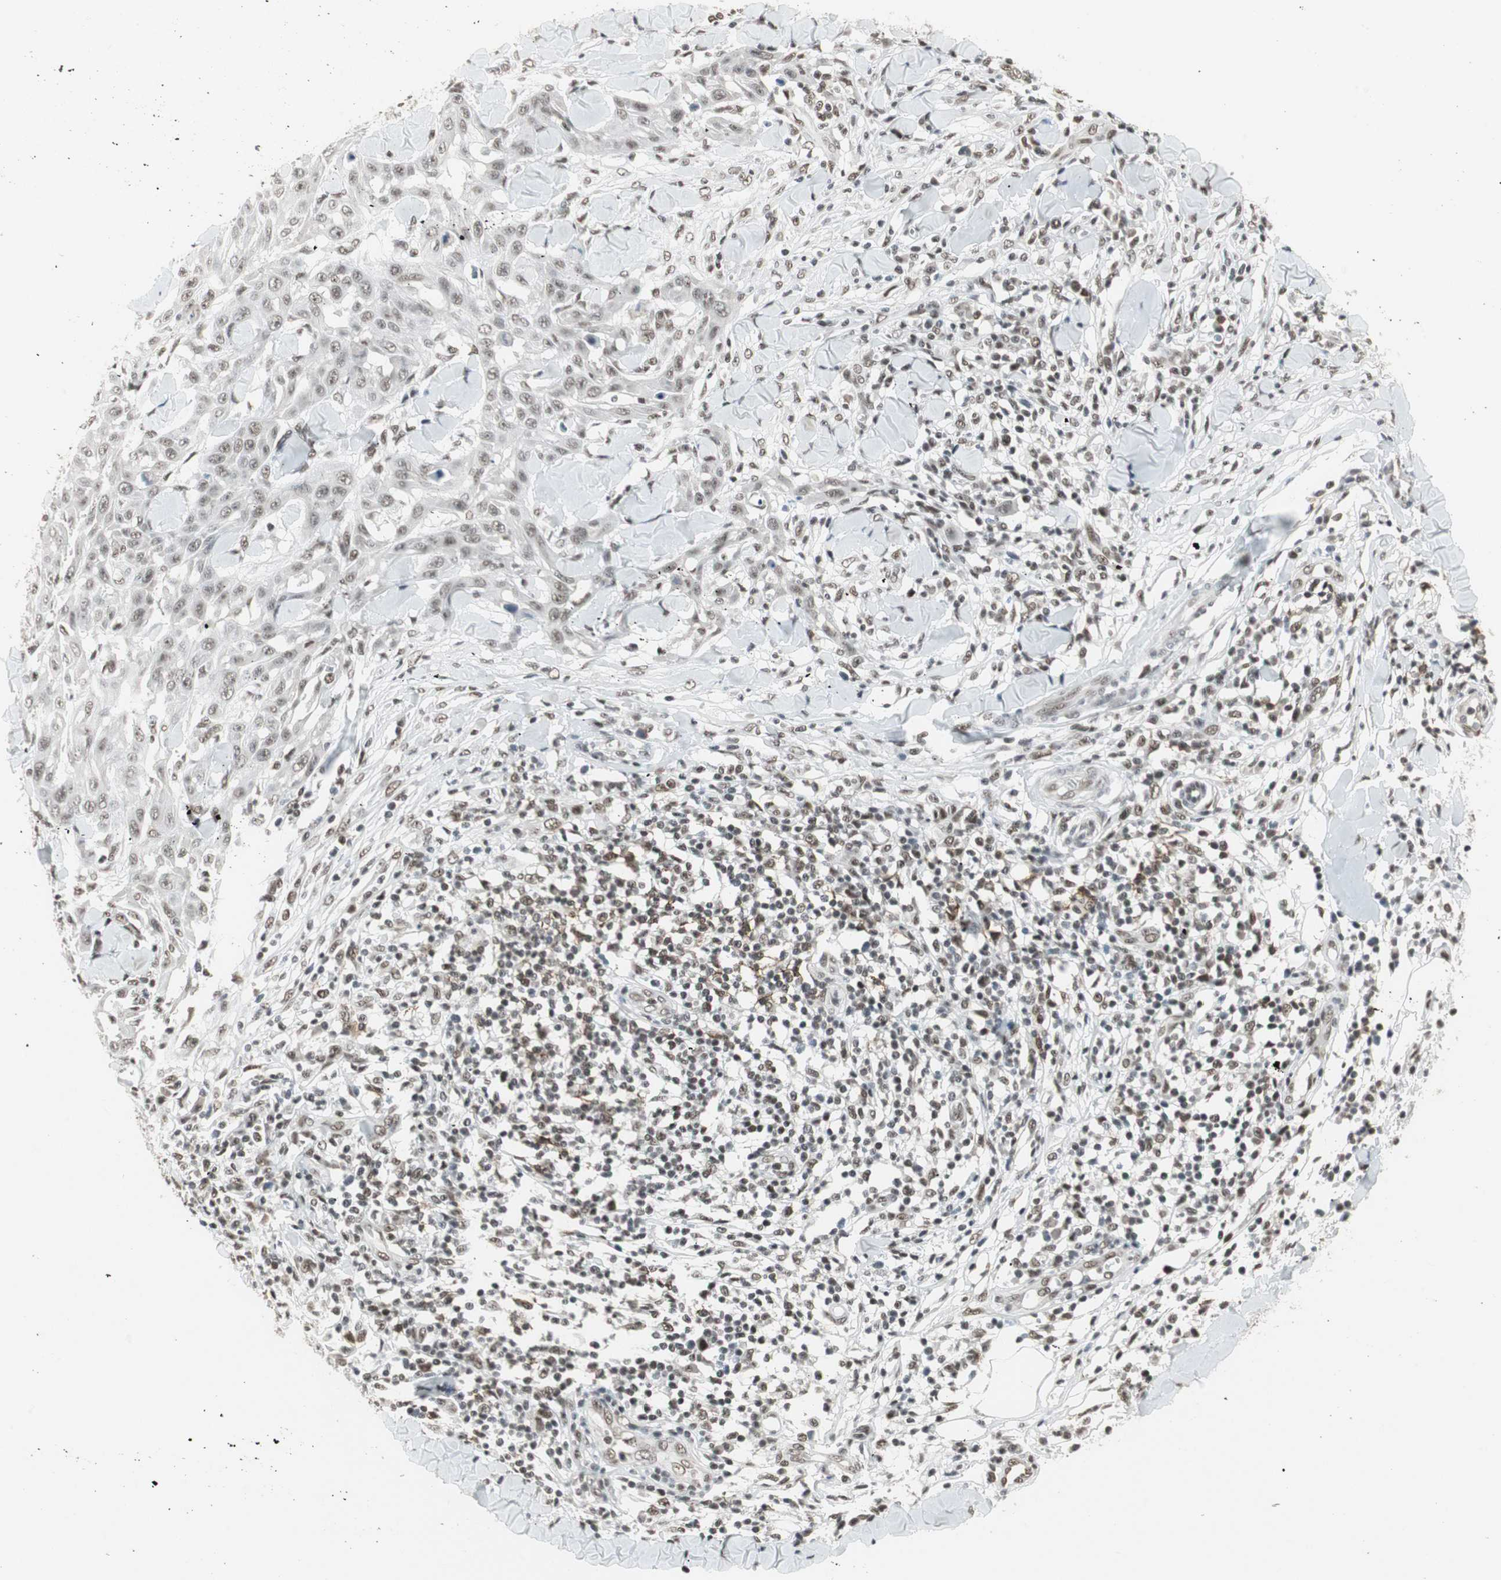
{"staining": {"intensity": "weak", "quantity": ">75%", "location": "nuclear"}, "tissue": "skin cancer", "cell_type": "Tumor cells", "image_type": "cancer", "snomed": [{"axis": "morphology", "description": "Squamous cell carcinoma, NOS"}, {"axis": "topography", "description": "Skin"}], "caption": "Weak nuclear expression is identified in approximately >75% of tumor cells in skin cancer (squamous cell carcinoma). (Stains: DAB (3,3'-diaminobenzidine) in brown, nuclei in blue, Microscopy: brightfield microscopy at high magnification).", "gene": "RTF1", "patient": {"sex": "male", "age": 24}}